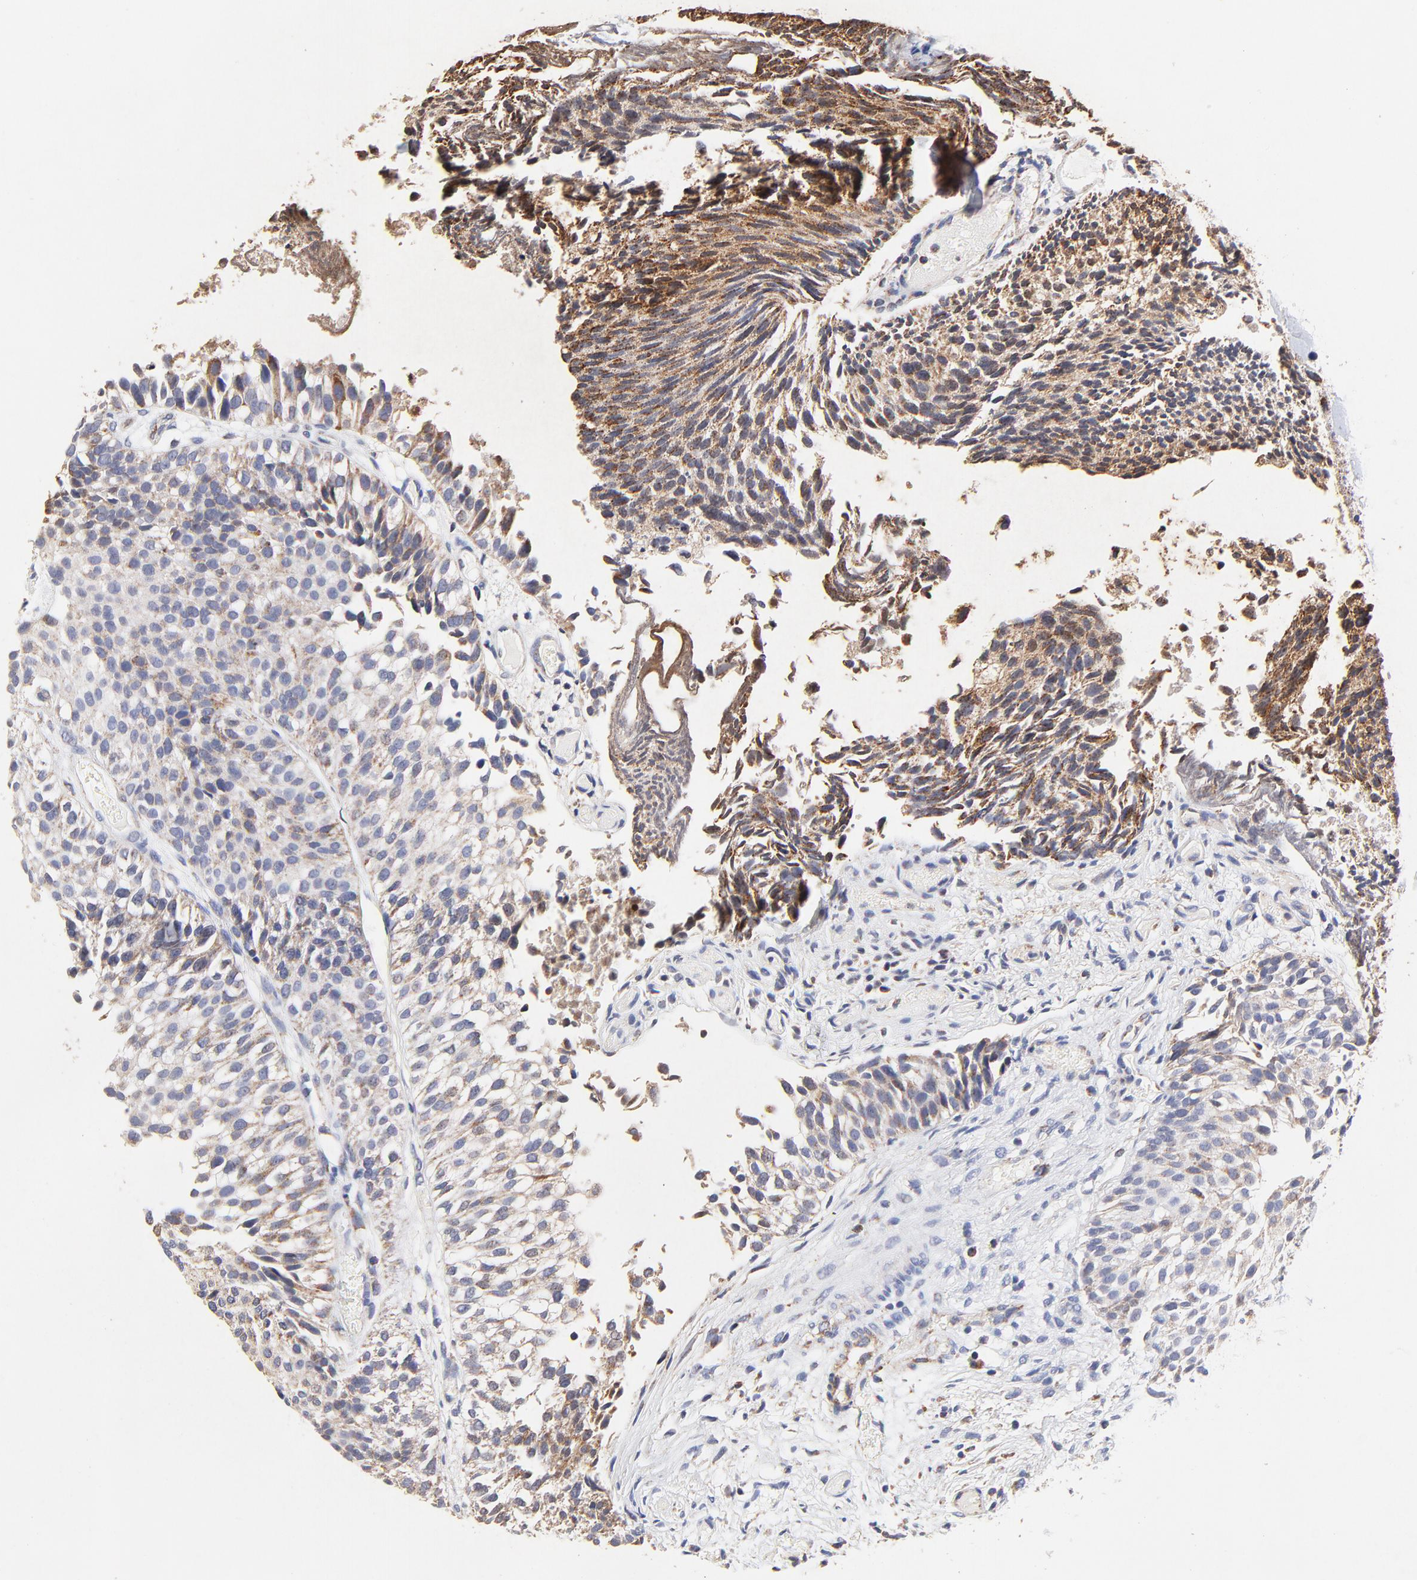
{"staining": {"intensity": "weak", "quantity": ">75%", "location": "cytoplasmic/membranous"}, "tissue": "urothelial cancer", "cell_type": "Tumor cells", "image_type": "cancer", "snomed": [{"axis": "morphology", "description": "Urothelial carcinoma, Low grade"}, {"axis": "topography", "description": "Urinary bladder"}], "caption": "Weak cytoplasmic/membranous staining is present in about >75% of tumor cells in urothelial cancer.", "gene": "SSBP1", "patient": {"sex": "male", "age": 84}}